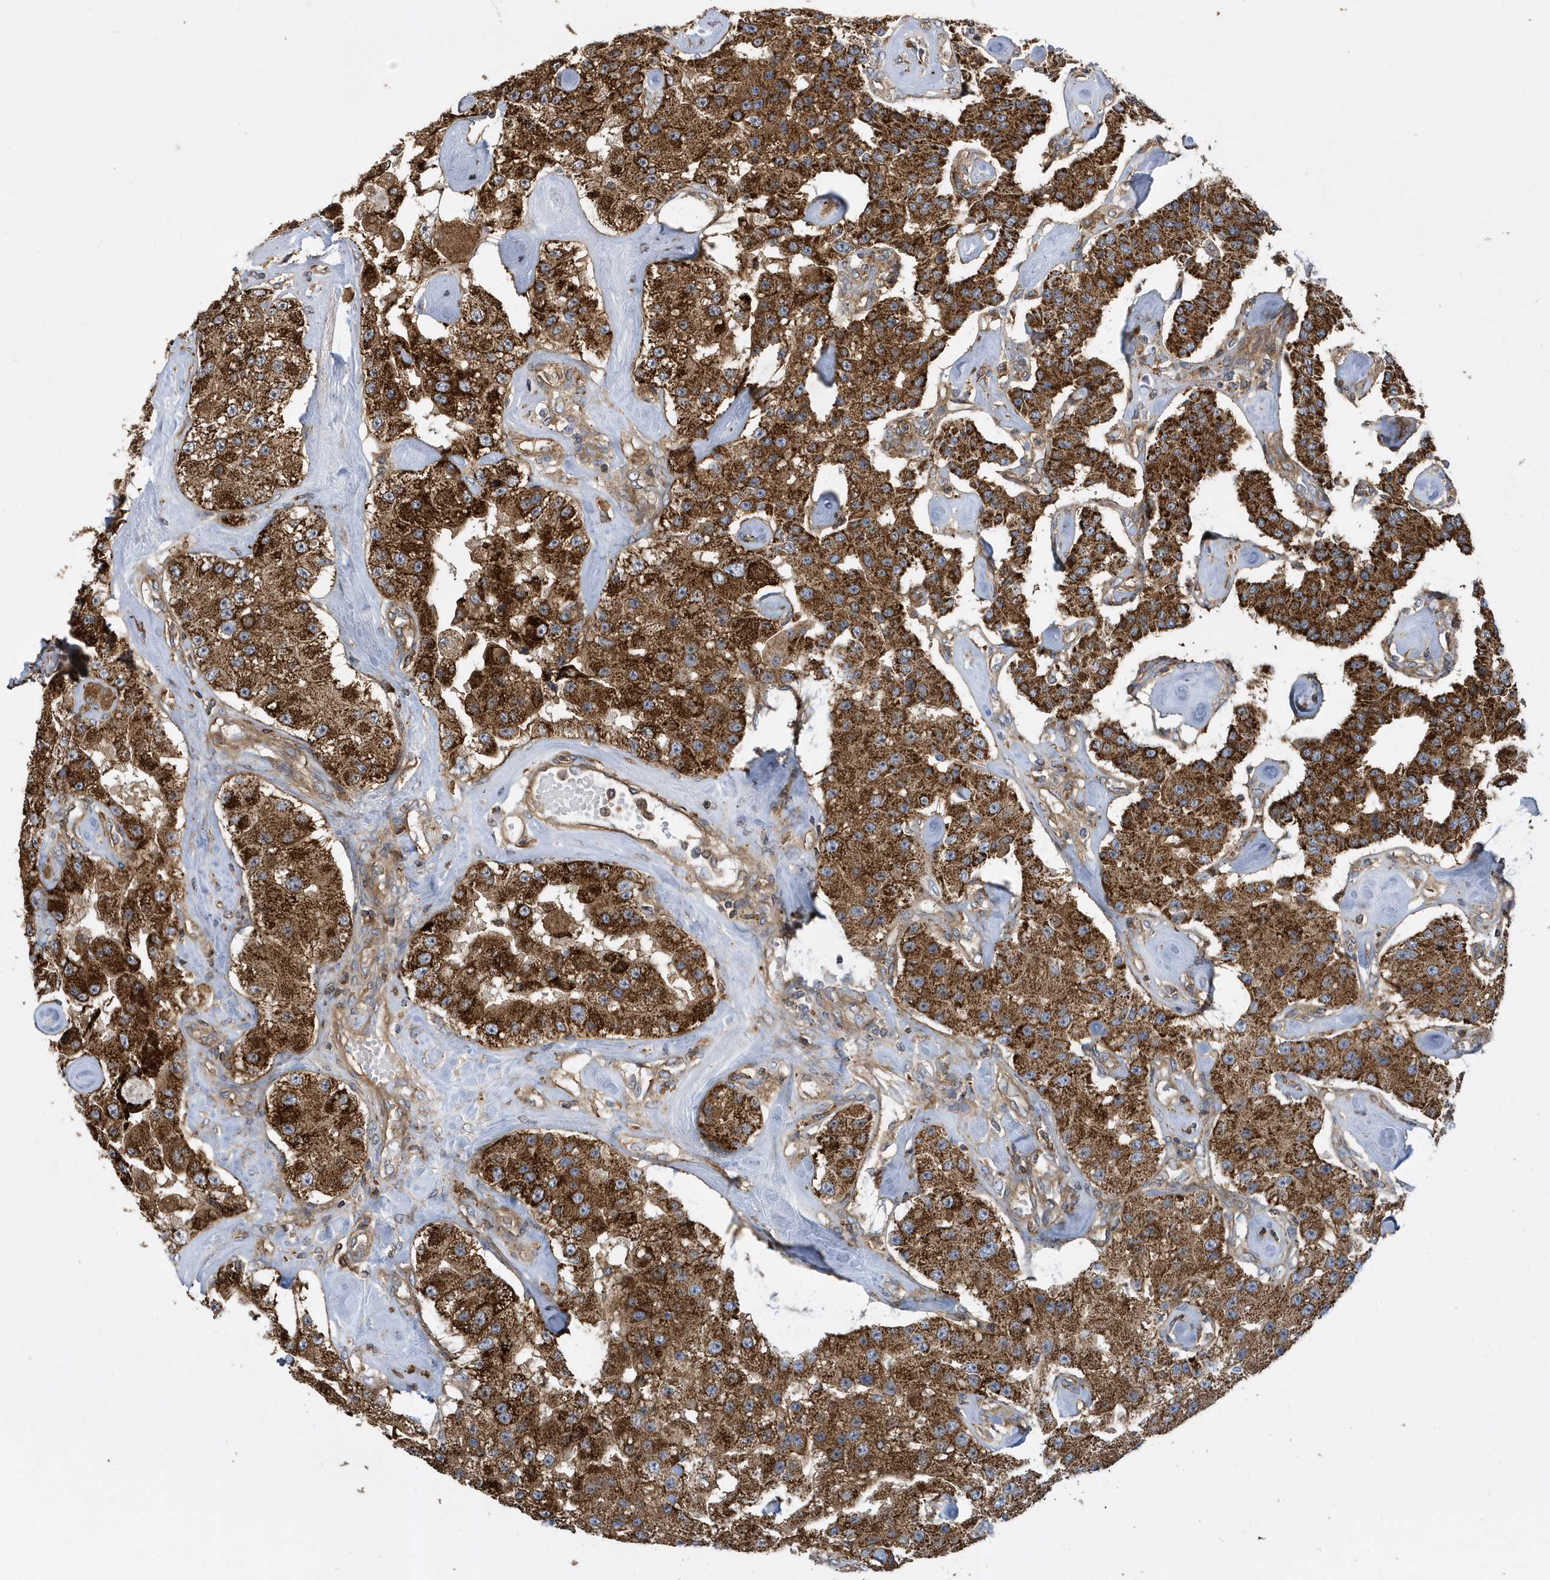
{"staining": {"intensity": "strong", "quantity": ">75%", "location": "cytoplasmic/membranous"}, "tissue": "carcinoid", "cell_type": "Tumor cells", "image_type": "cancer", "snomed": [{"axis": "morphology", "description": "Carcinoid, malignant, NOS"}, {"axis": "topography", "description": "Pancreas"}], "caption": "Protein staining displays strong cytoplasmic/membranous expression in approximately >75% of tumor cells in malignant carcinoid.", "gene": "TRAIP", "patient": {"sex": "male", "age": 41}}